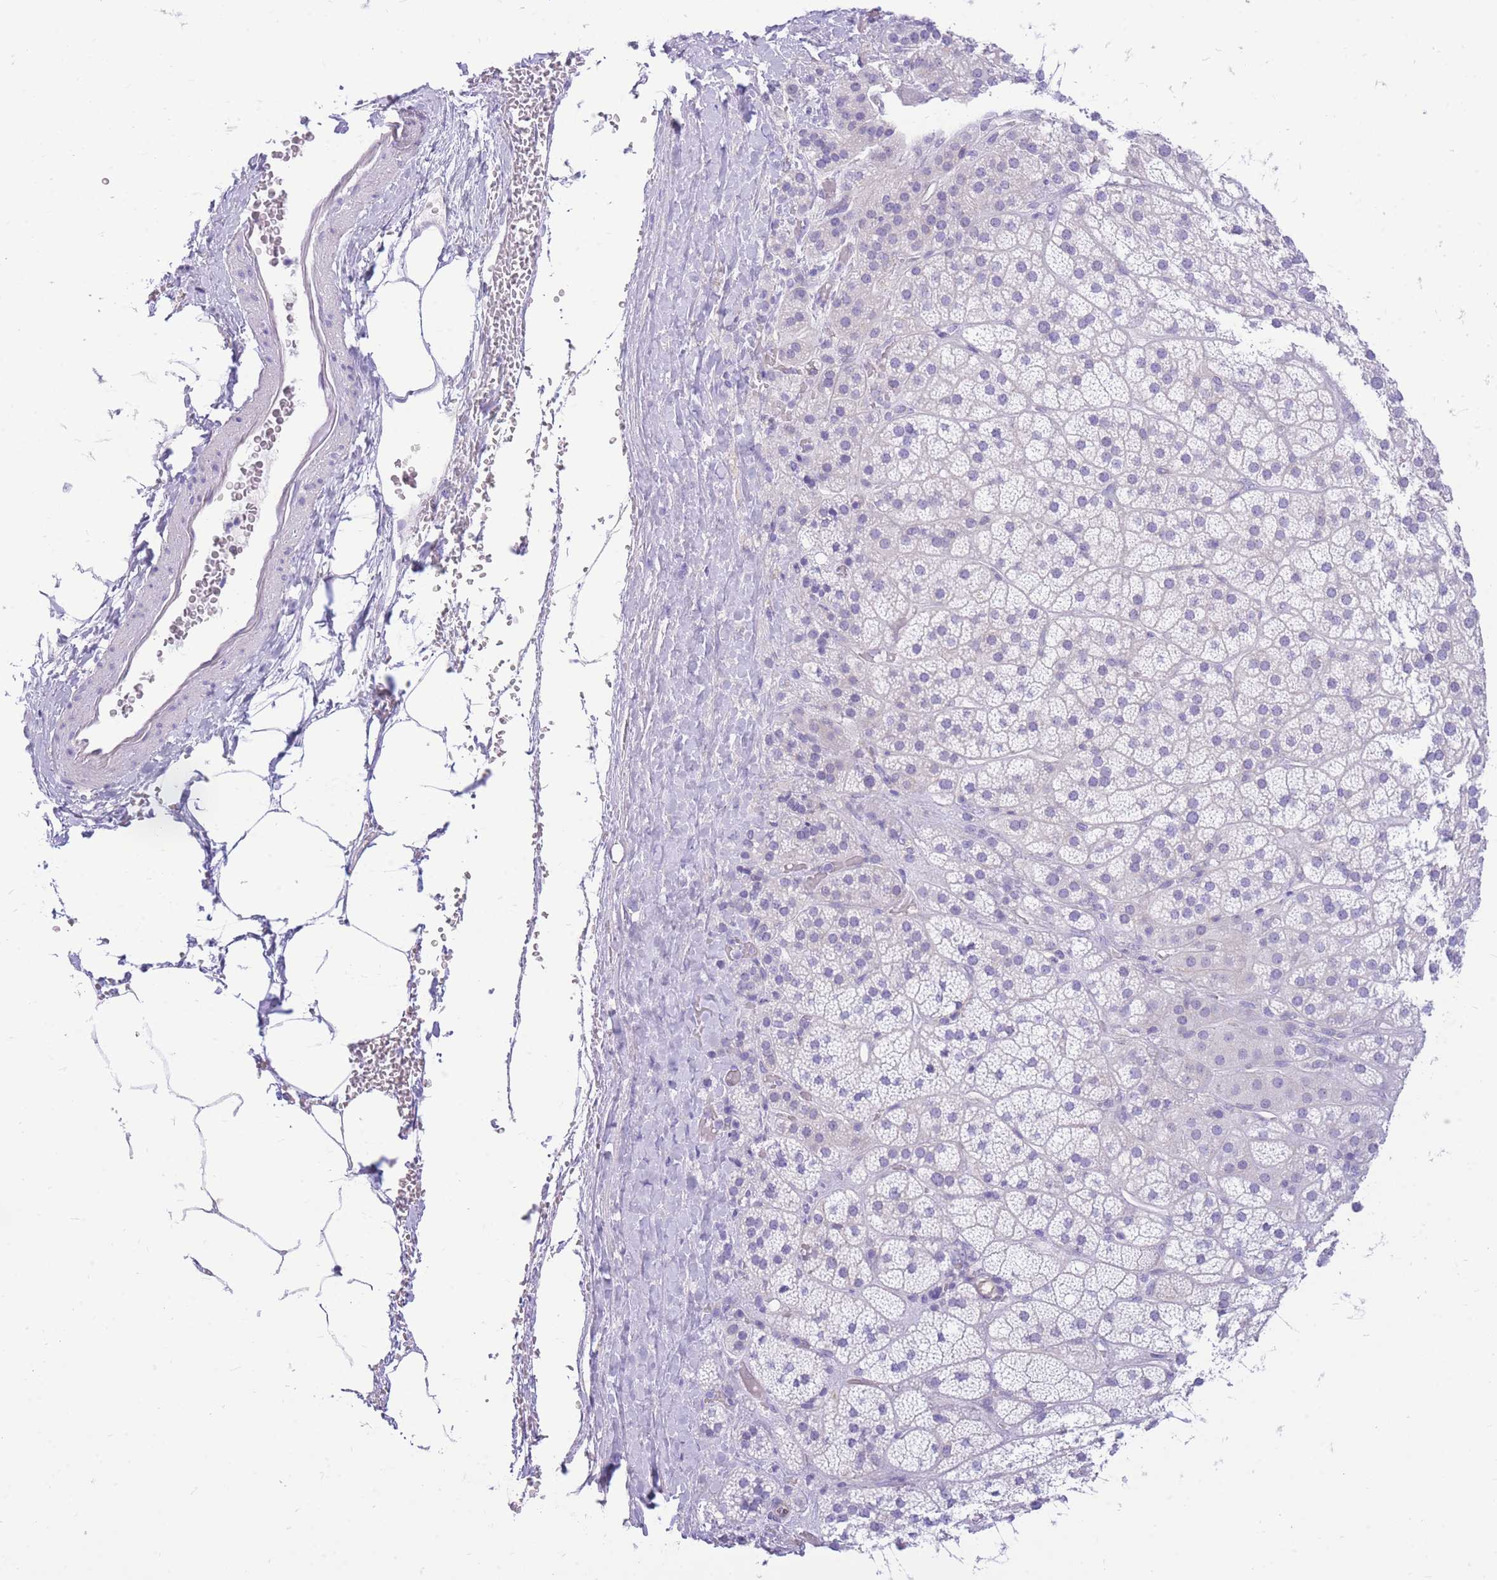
{"staining": {"intensity": "negative", "quantity": "none", "location": "none"}, "tissue": "adrenal gland", "cell_type": "Glandular cells", "image_type": "normal", "snomed": [{"axis": "morphology", "description": "Normal tissue, NOS"}, {"axis": "topography", "description": "Adrenal gland"}], "caption": "Immunohistochemistry image of normal adrenal gland: human adrenal gland stained with DAB (3,3'-diaminobenzidine) exhibits no significant protein expression in glandular cells. (IHC, brightfield microscopy, high magnification).", "gene": "ZNF311", "patient": {"sex": "female", "age": 70}}